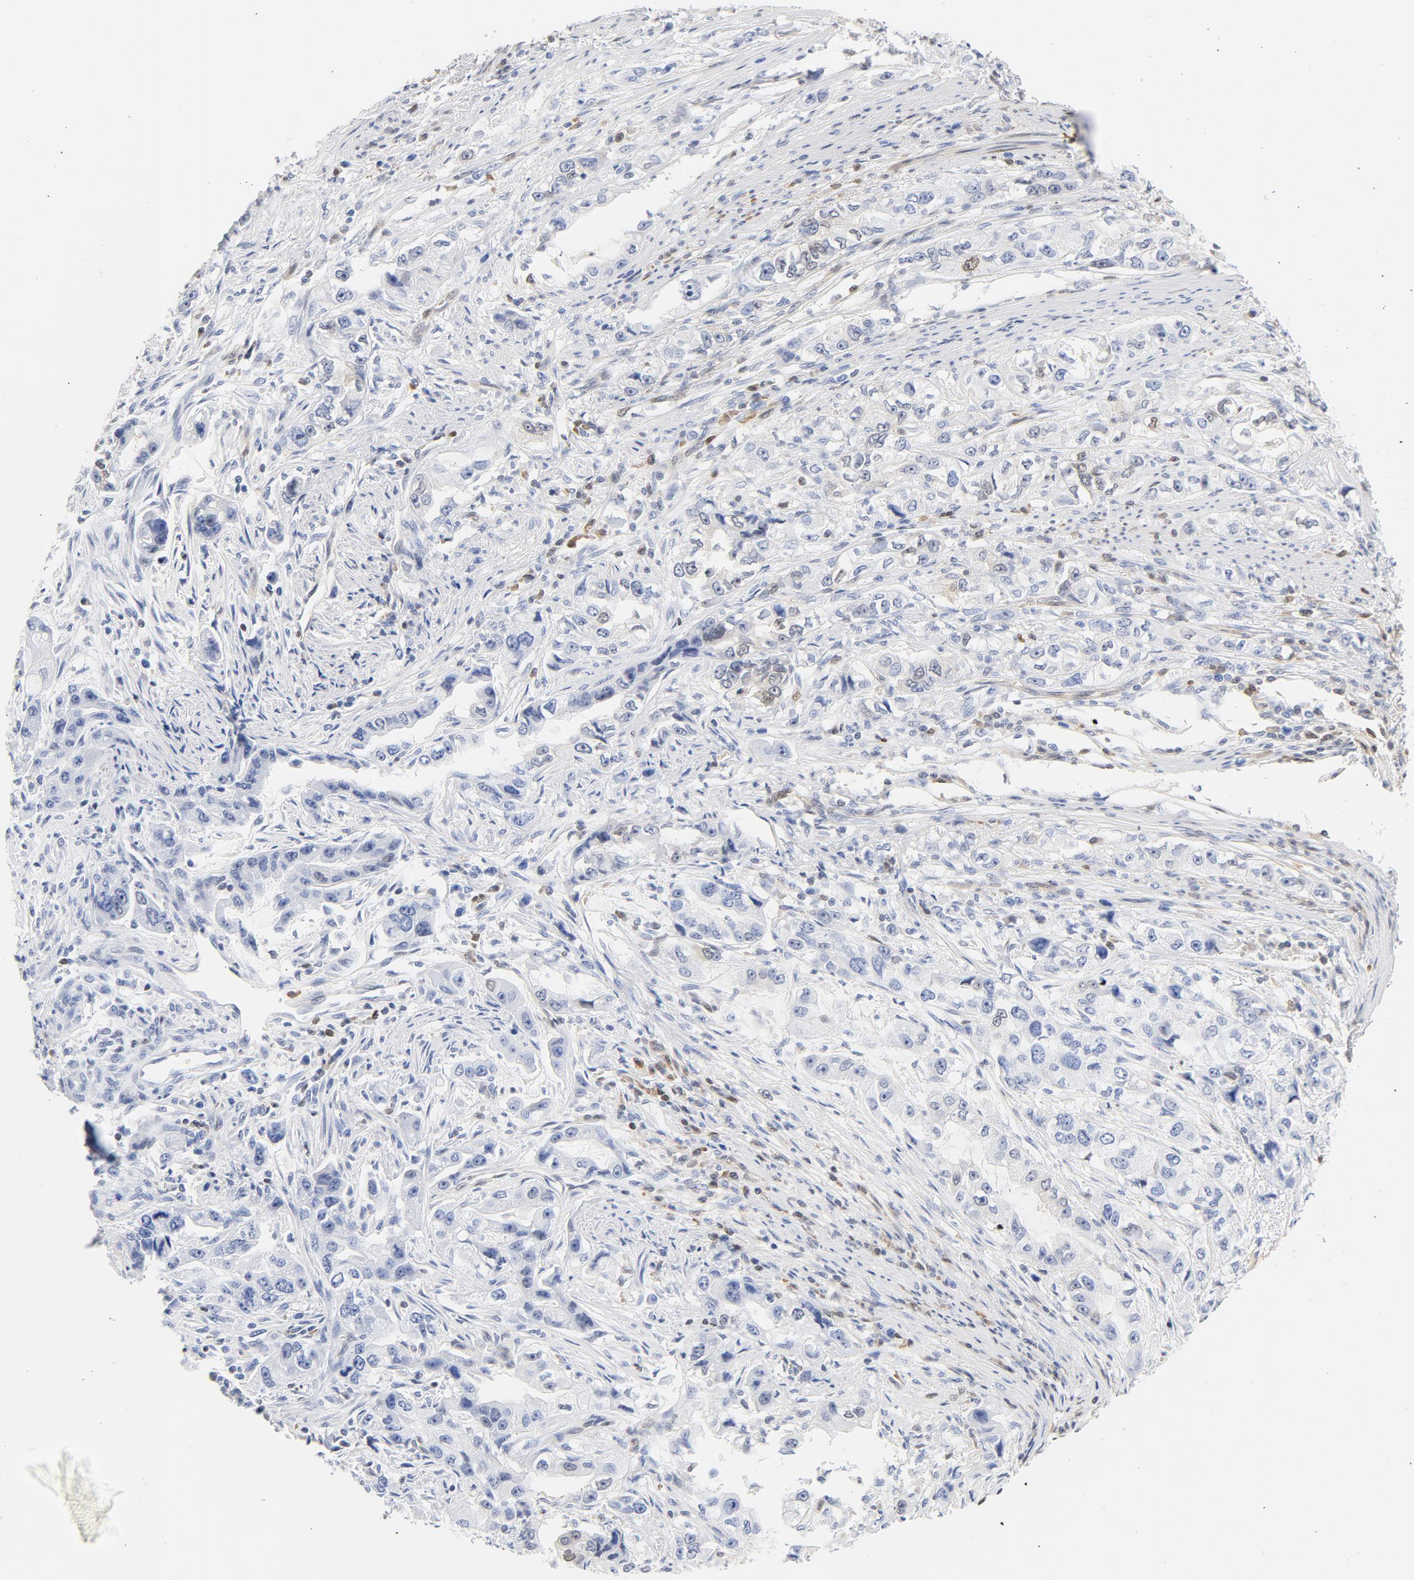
{"staining": {"intensity": "negative", "quantity": "none", "location": "none"}, "tissue": "stomach cancer", "cell_type": "Tumor cells", "image_type": "cancer", "snomed": [{"axis": "morphology", "description": "Adenocarcinoma, NOS"}, {"axis": "topography", "description": "Stomach, lower"}], "caption": "There is no significant staining in tumor cells of stomach cancer (adenocarcinoma).", "gene": "CDKN1B", "patient": {"sex": "female", "age": 93}}